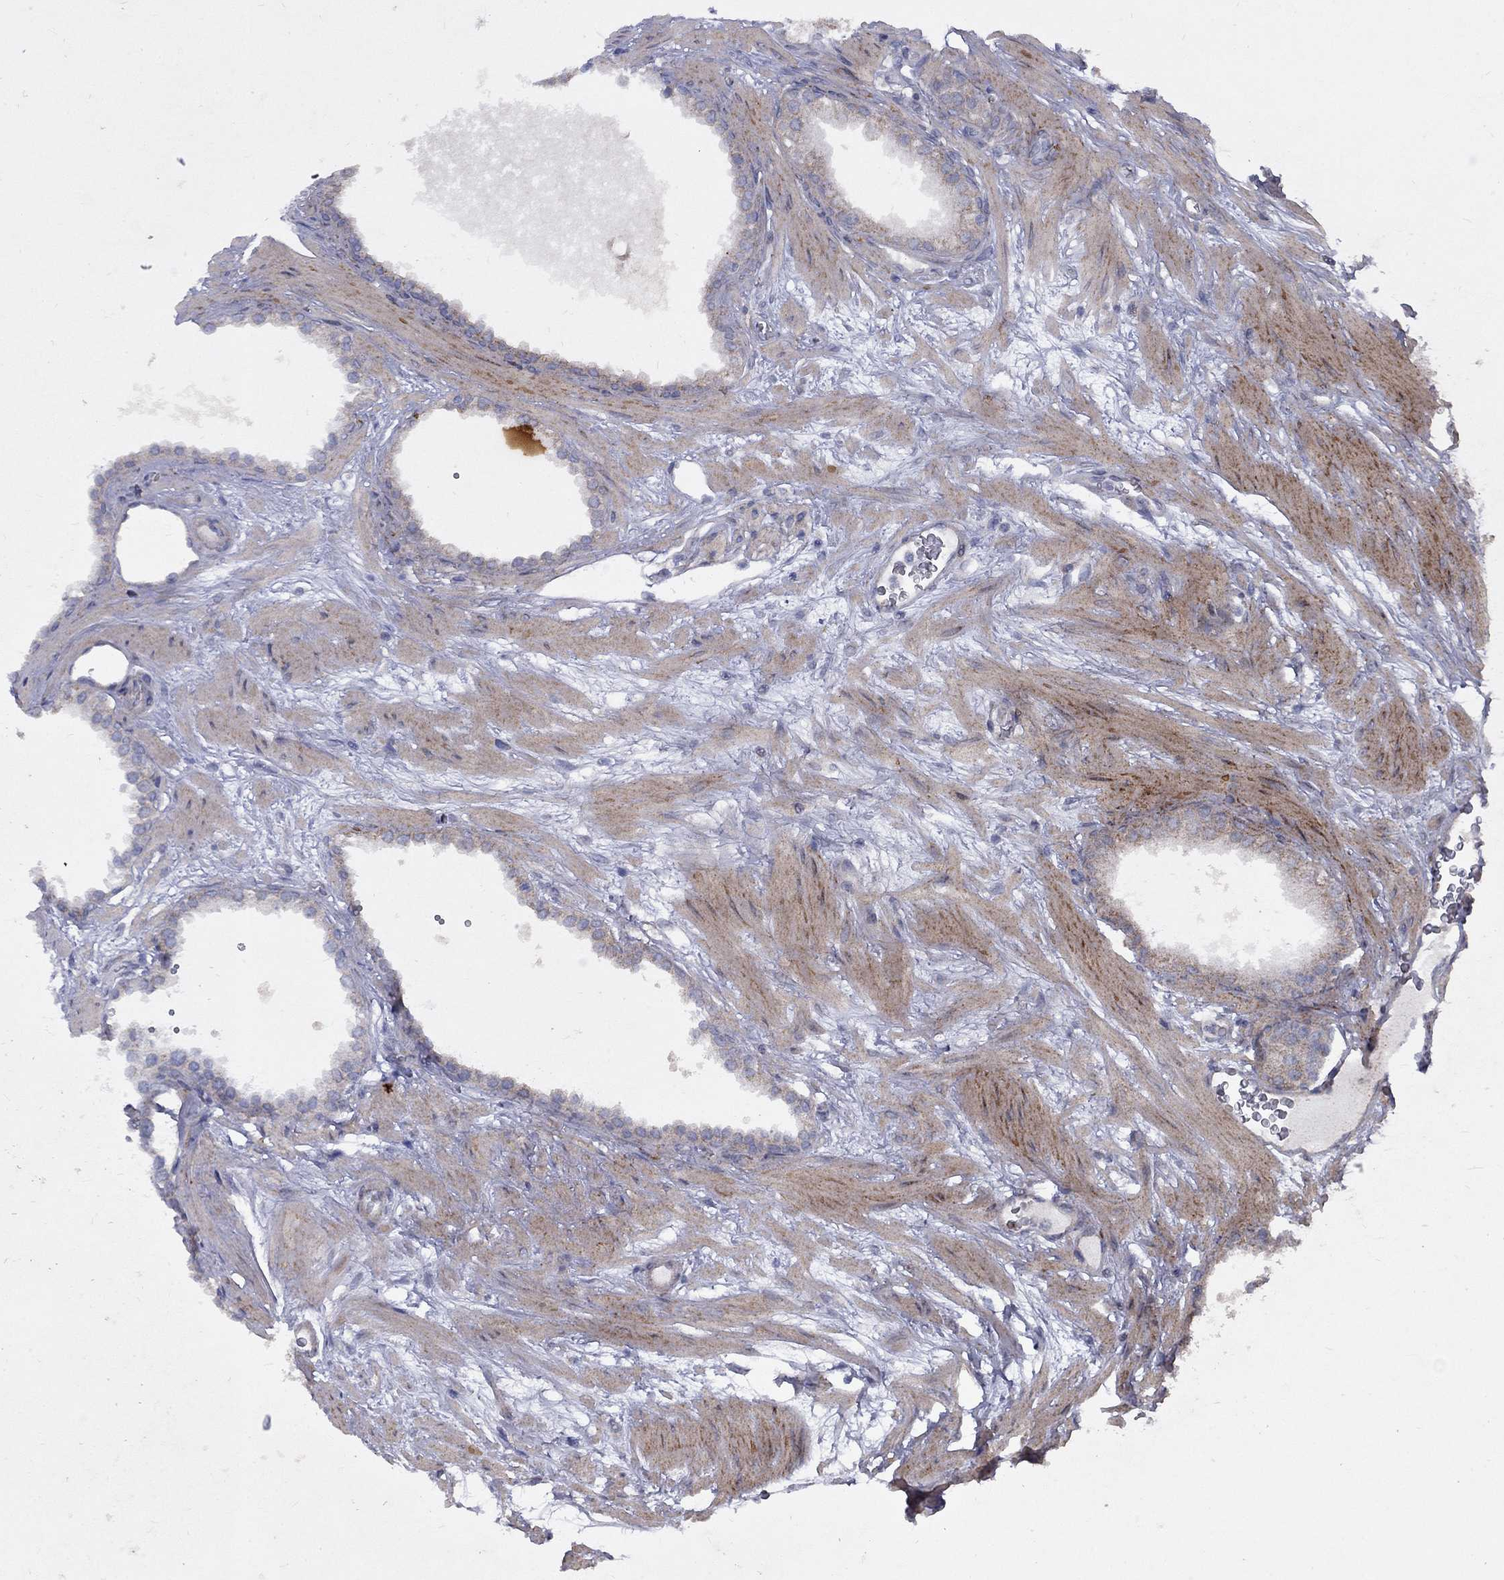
{"staining": {"intensity": "strong", "quantity": "<25%", "location": "cytoplasmic/membranous"}, "tissue": "prostate cancer", "cell_type": "Tumor cells", "image_type": "cancer", "snomed": [{"axis": "morphology", "description": "Adenocarcinoma, NOS"}, {"axis": "topography", "description": "Prostate"}], "caption": "Prostate adenocarcinoma was stained to show a protein in brown. There is medium levels of strong cytoplasmic/membranous positivity in about <25% of tumor cells. (Stains: DAB (3,3'-diaminobenzidine) in brown, nuclei in blue, Microscopy: brightfield microscopy at high magnification).", "gene": "FAM3B", "patient": {"sex": "male", "age": 67}}